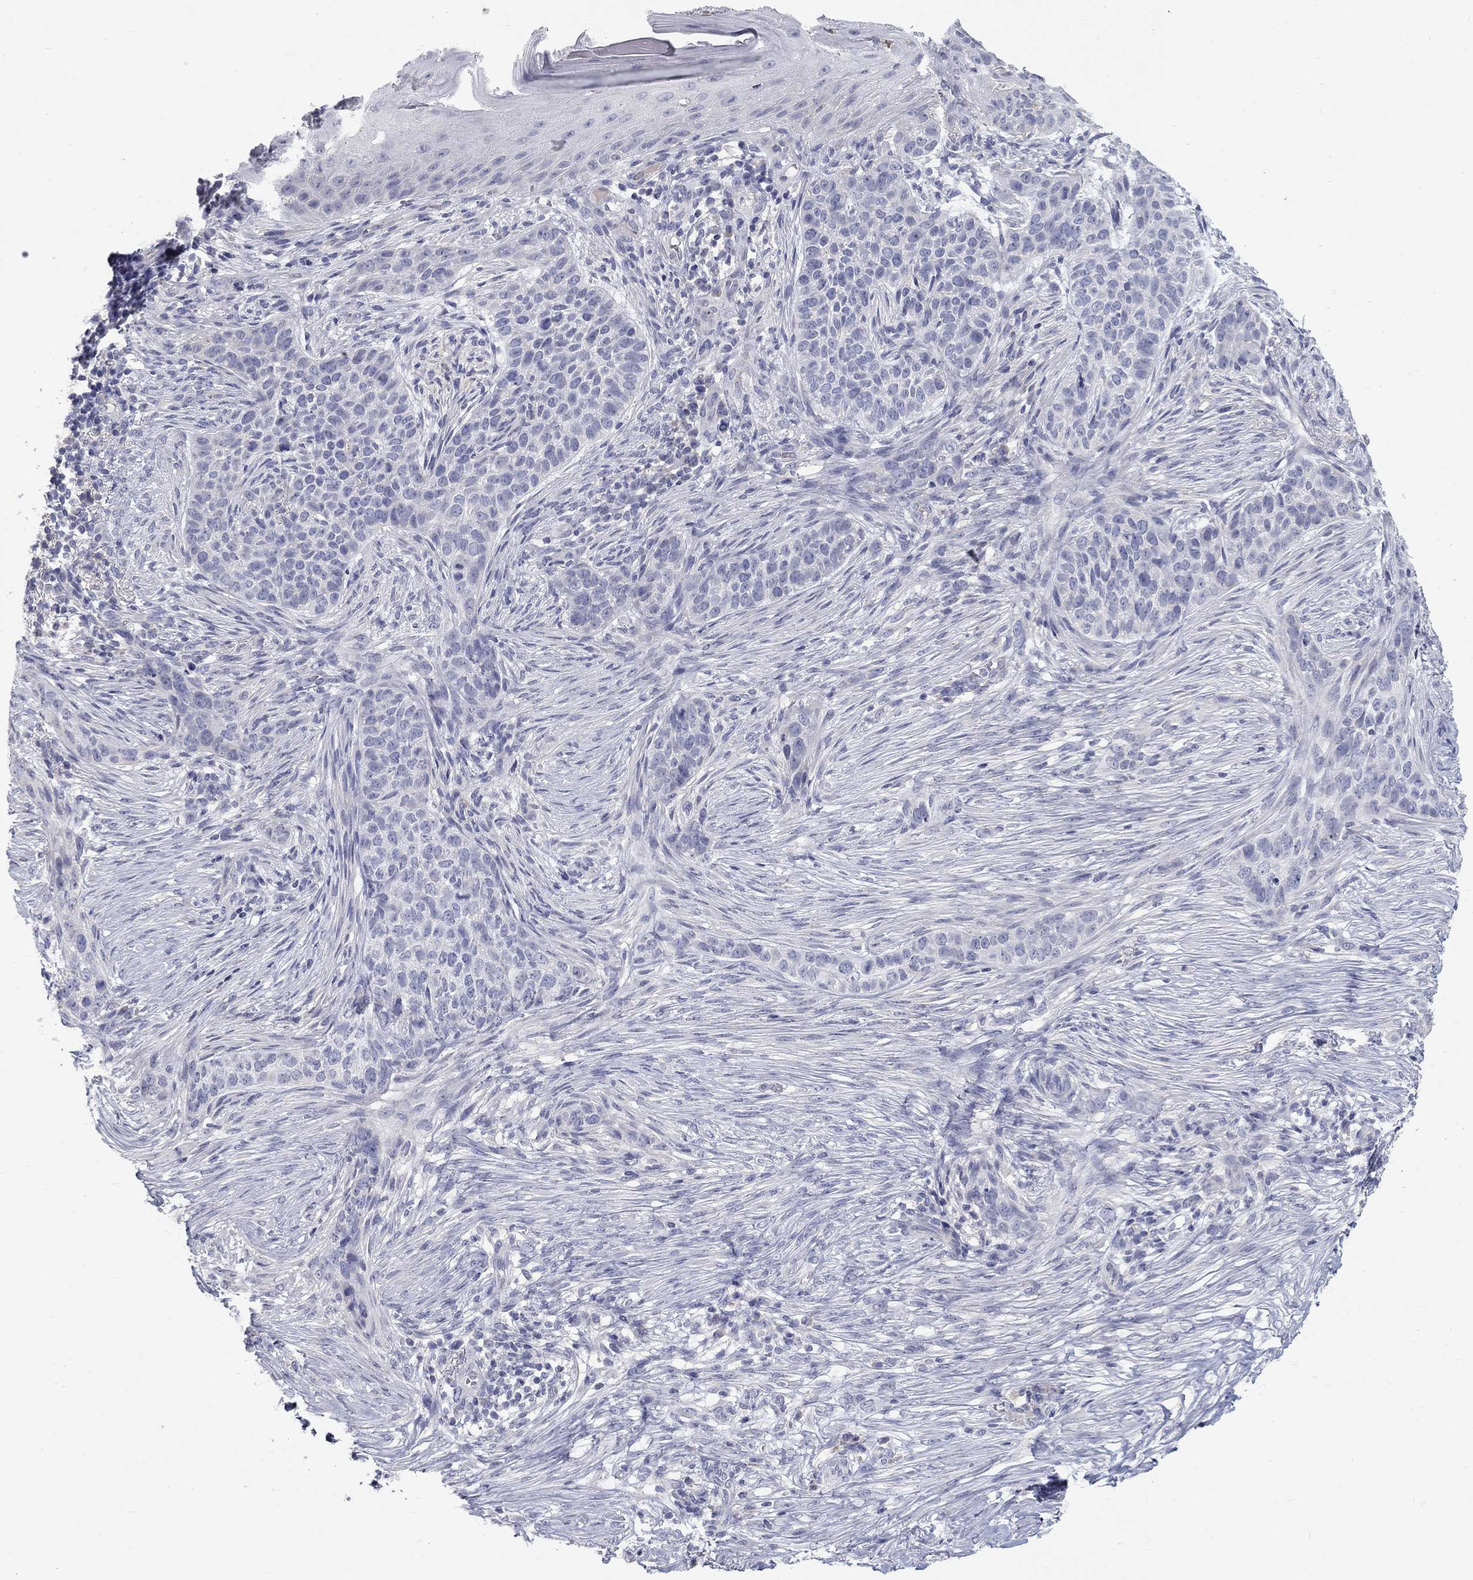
{"staining": {"intensity": "negative", "quantity": "none", "location": "none"}, "tissue": "skin cancer", "cell_type": "Tumor cells", "image_type": "cancer", "snomed": [{"axis": "morphology", "description": "Squamous cell carcinoma, NOS"}, {"axis": "topography", "description": "Skin"}], "caption": "Tumor cells are negative for protein expression in human skin cancer.", "gene": "PTH1R", "patient": {"sex": "male", "age": 88}}